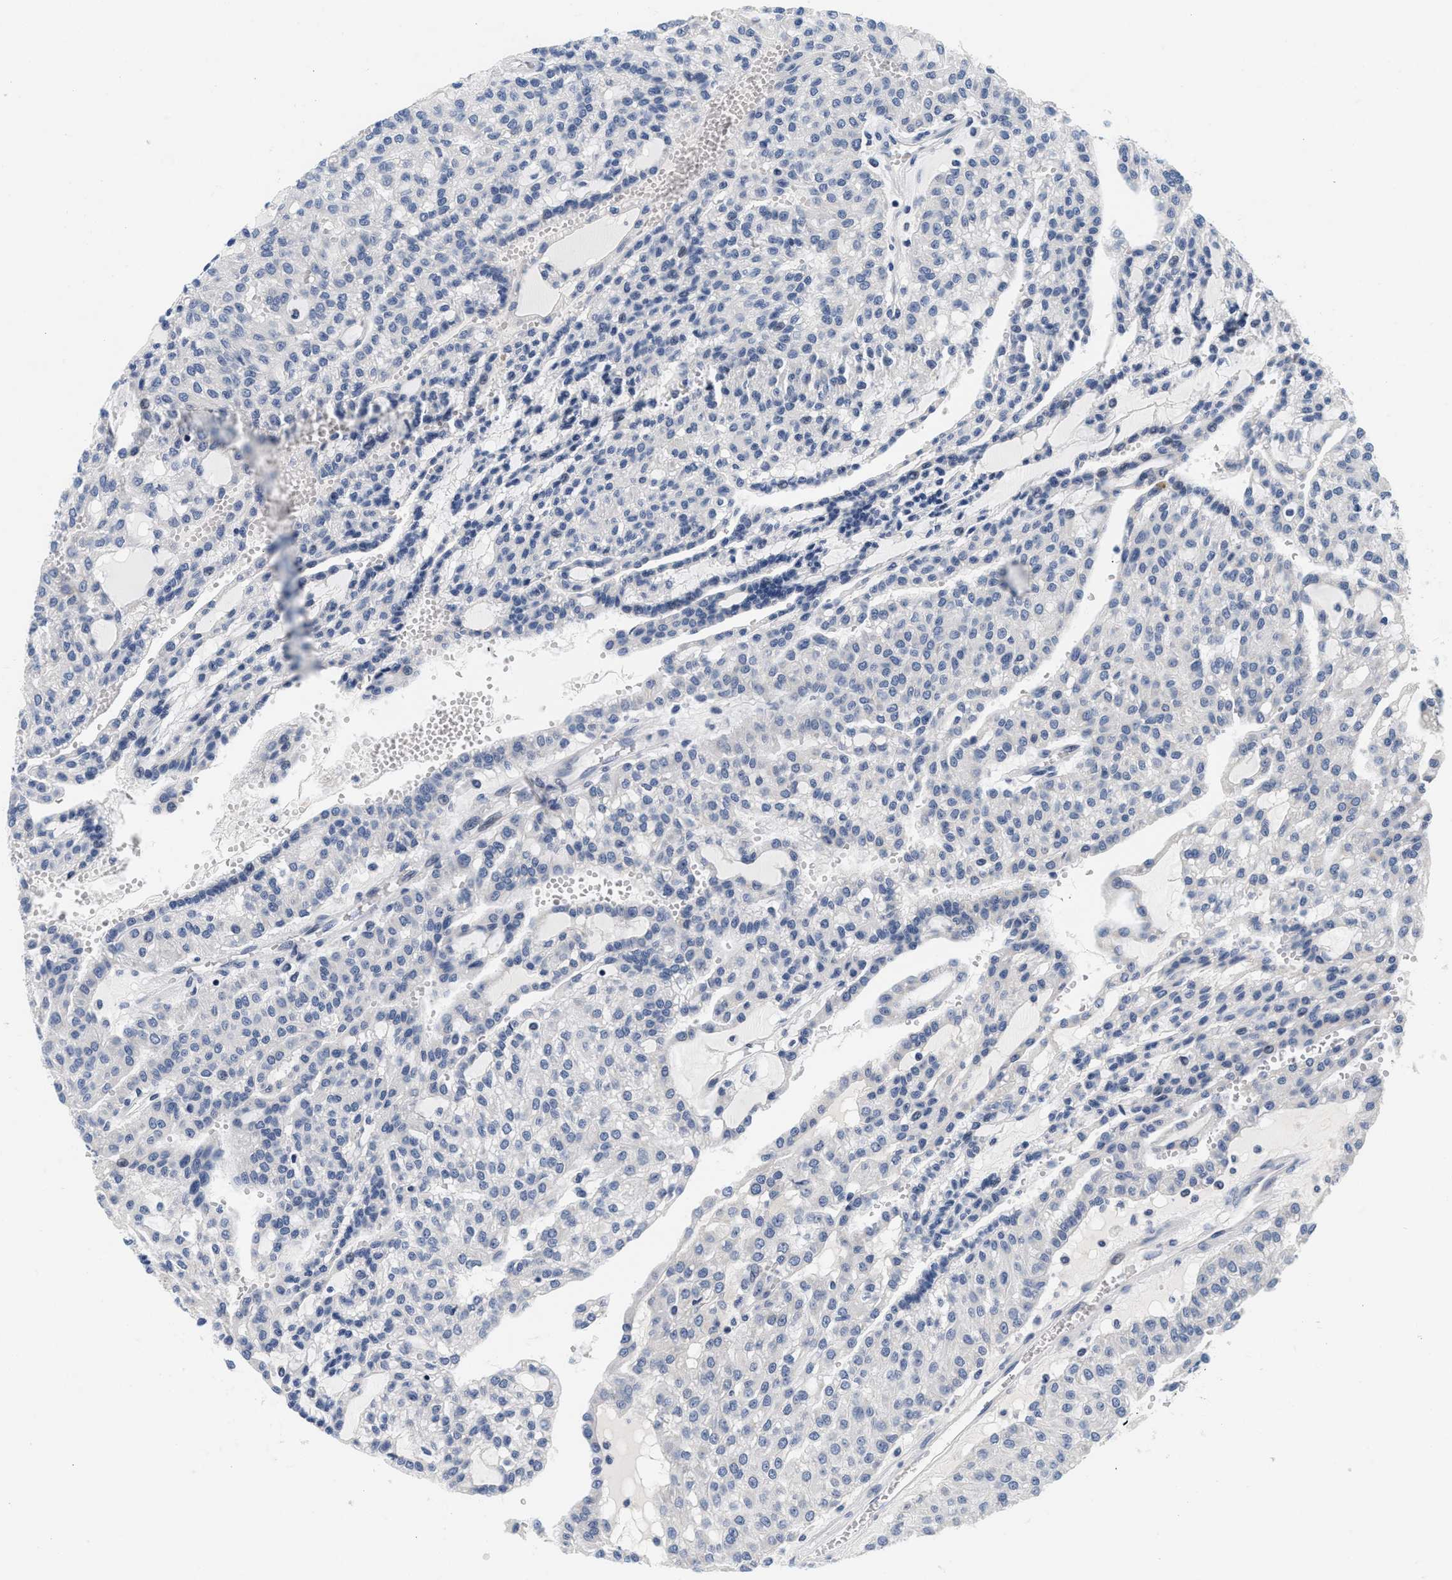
{"staining": {"intensity": "negative", "quantity": "none", "location": "none"}, "tissue": "renal cancer", "cell_type": "Tumor cells", "image_type": "cancer", "snomed": [{"axis": "morphology", "description": "Adenocarcinoma, NOS"}, {"axis": "topography", "description": "Kidney"}], "caption": "There is no significant staining in tumor cells of adenocarcinoma (renal). (DAB immunohistochemistry, high magnification).", "gene": "PDP1", "patient": {"sex": "male", "age": 63}}